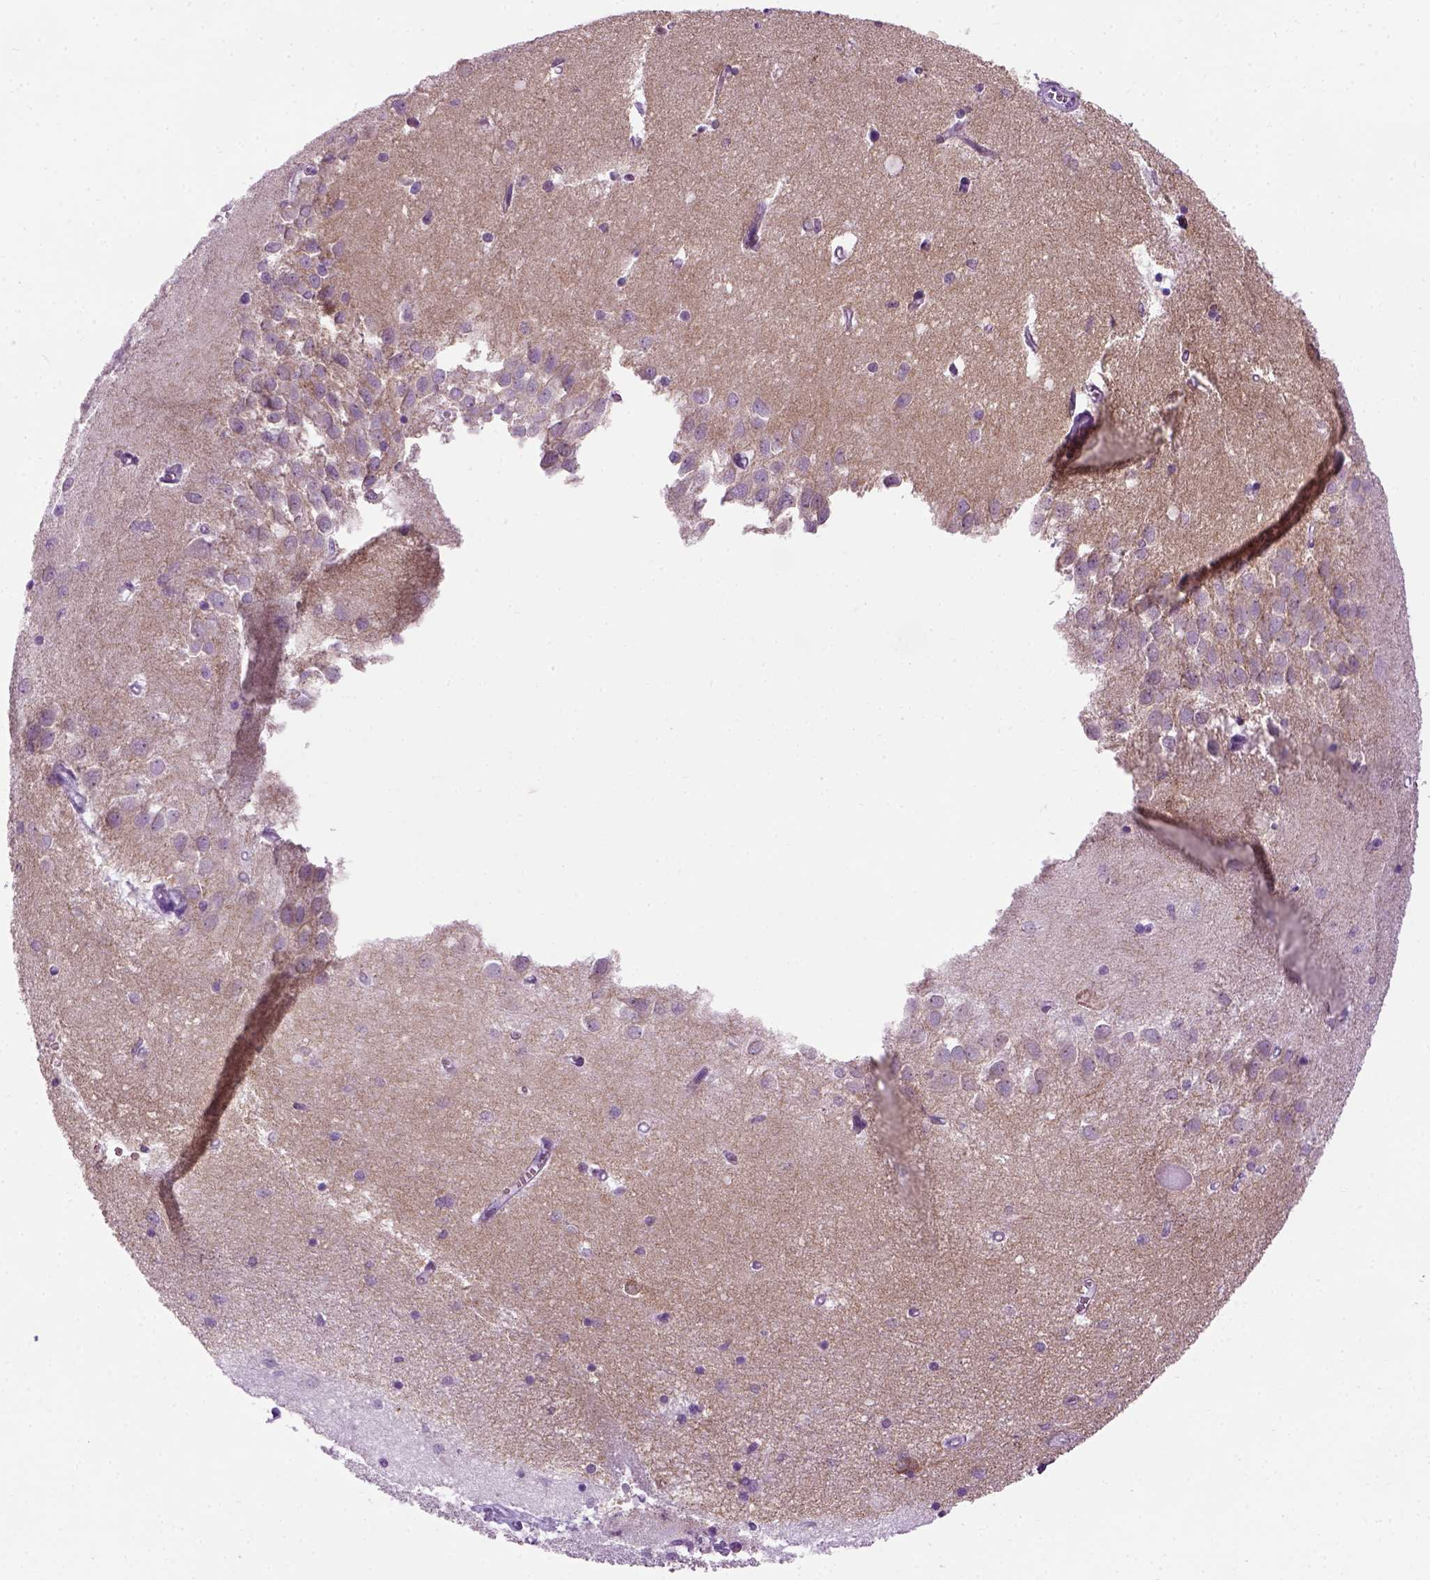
{"staining": {"intensity": "negative", "quantity": "none", "location": "none"}, "tissue": "hippocampus", "cell_type": "Glial cells", "image_type": "normal", "snomed": [{"axis": "morphology", "description": "Normal tissue, NOS"}, {"axis": "topography", "description": "Lateral ventricle wall"}, {"axis": "topography", "description": "Hippocampus"}], "caption": "Immunohistochemistry of normal human hippocampus displays no positivity in glial cells.", "gene": "GABRB2", "patient": {"sex": "female", "age": 63}}